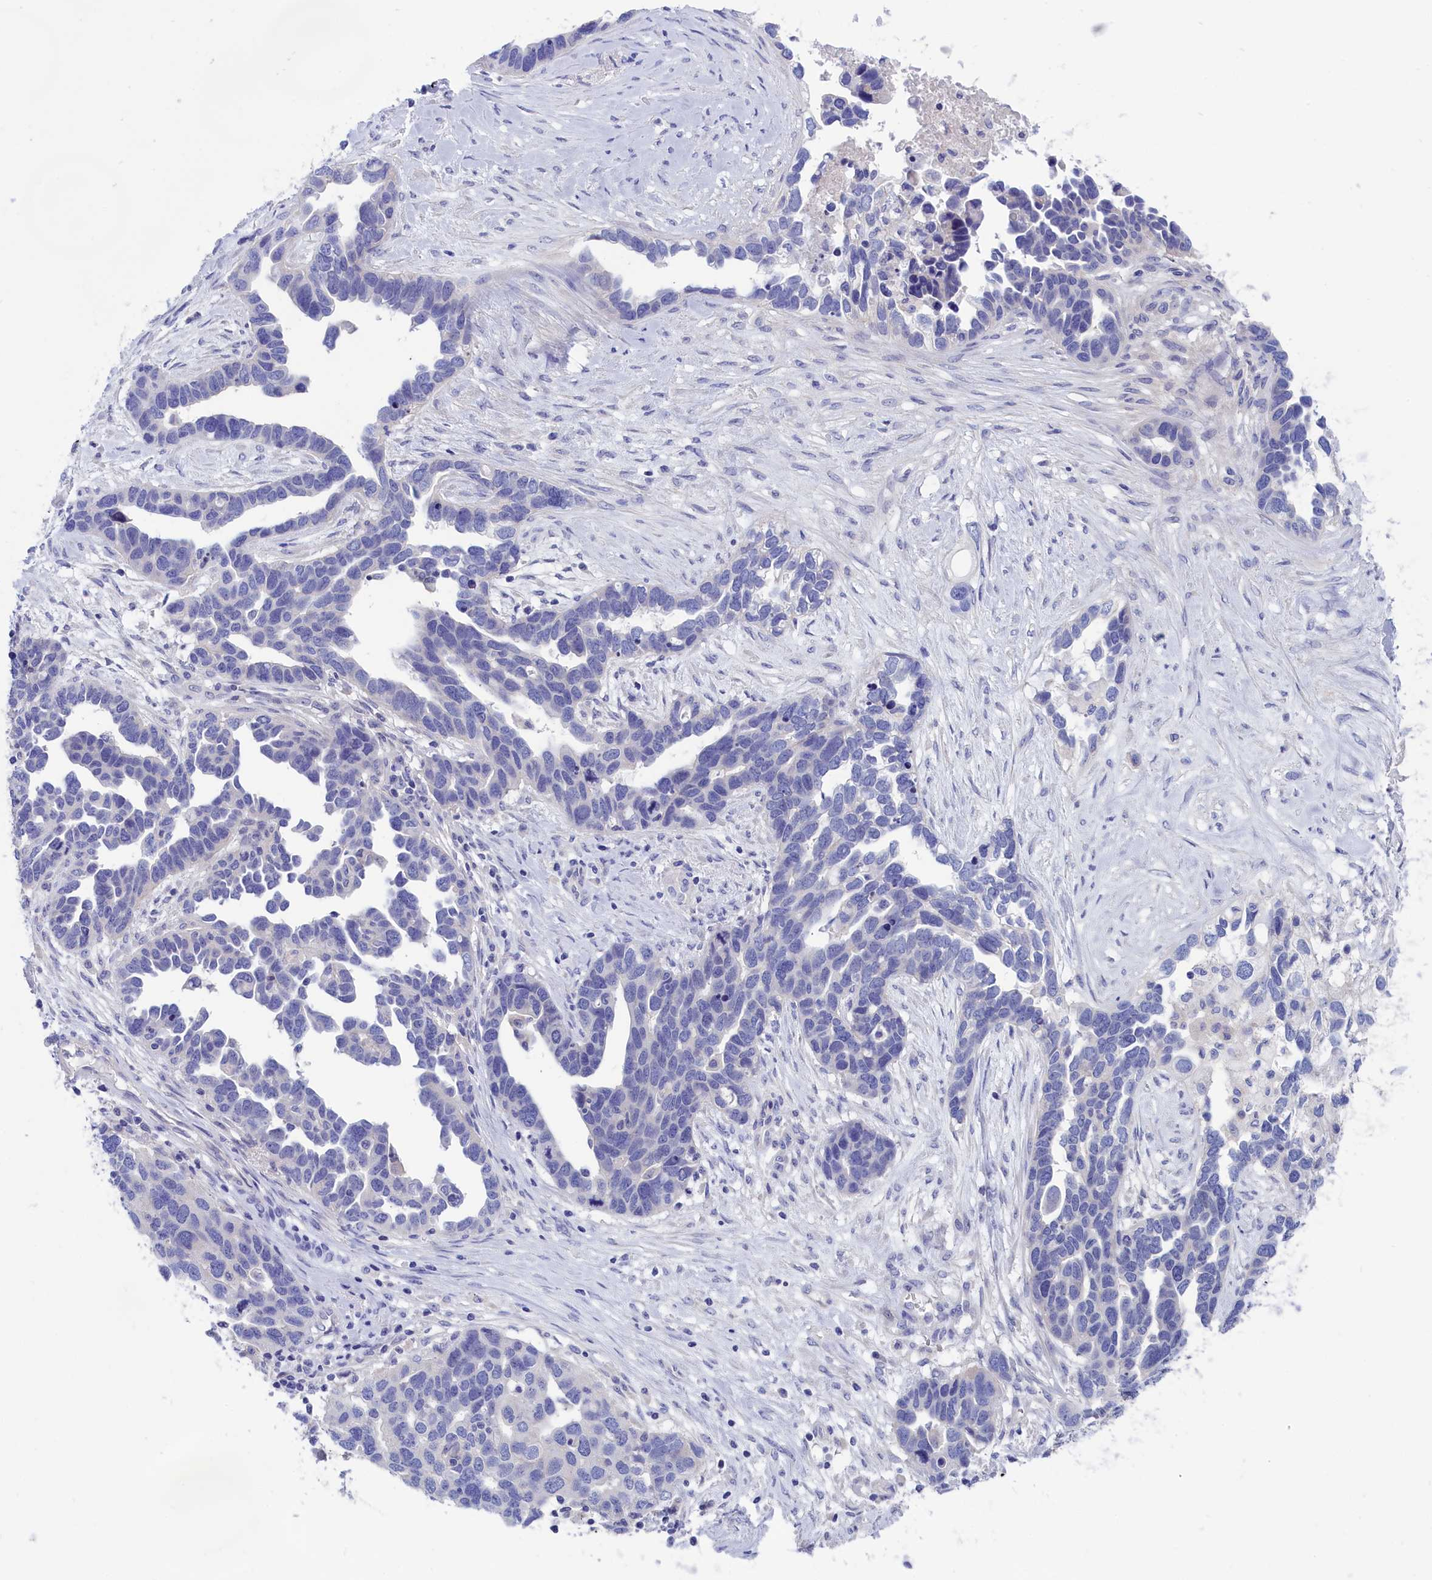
{"staining": {"intensity": "negative", "quantity": "none", "location": "none"}, "tissue": "ovarian cancer", "cell_type": "Tumor cells", "image_type": "cancer", "snomed": [{"axis": "morphology", "description": "Cystadenocarcinoma, serous, NOS"}, {"axis": "topography", "description": "Ovary"}], "caption": "A photomicrograph of human ovarian serous cystadenocarcinoma is negative for staining in tumor cells. Nuclei are stained in blue.", "gene": "VPS35L", "patient": {"sex": "female", "age": 54}}